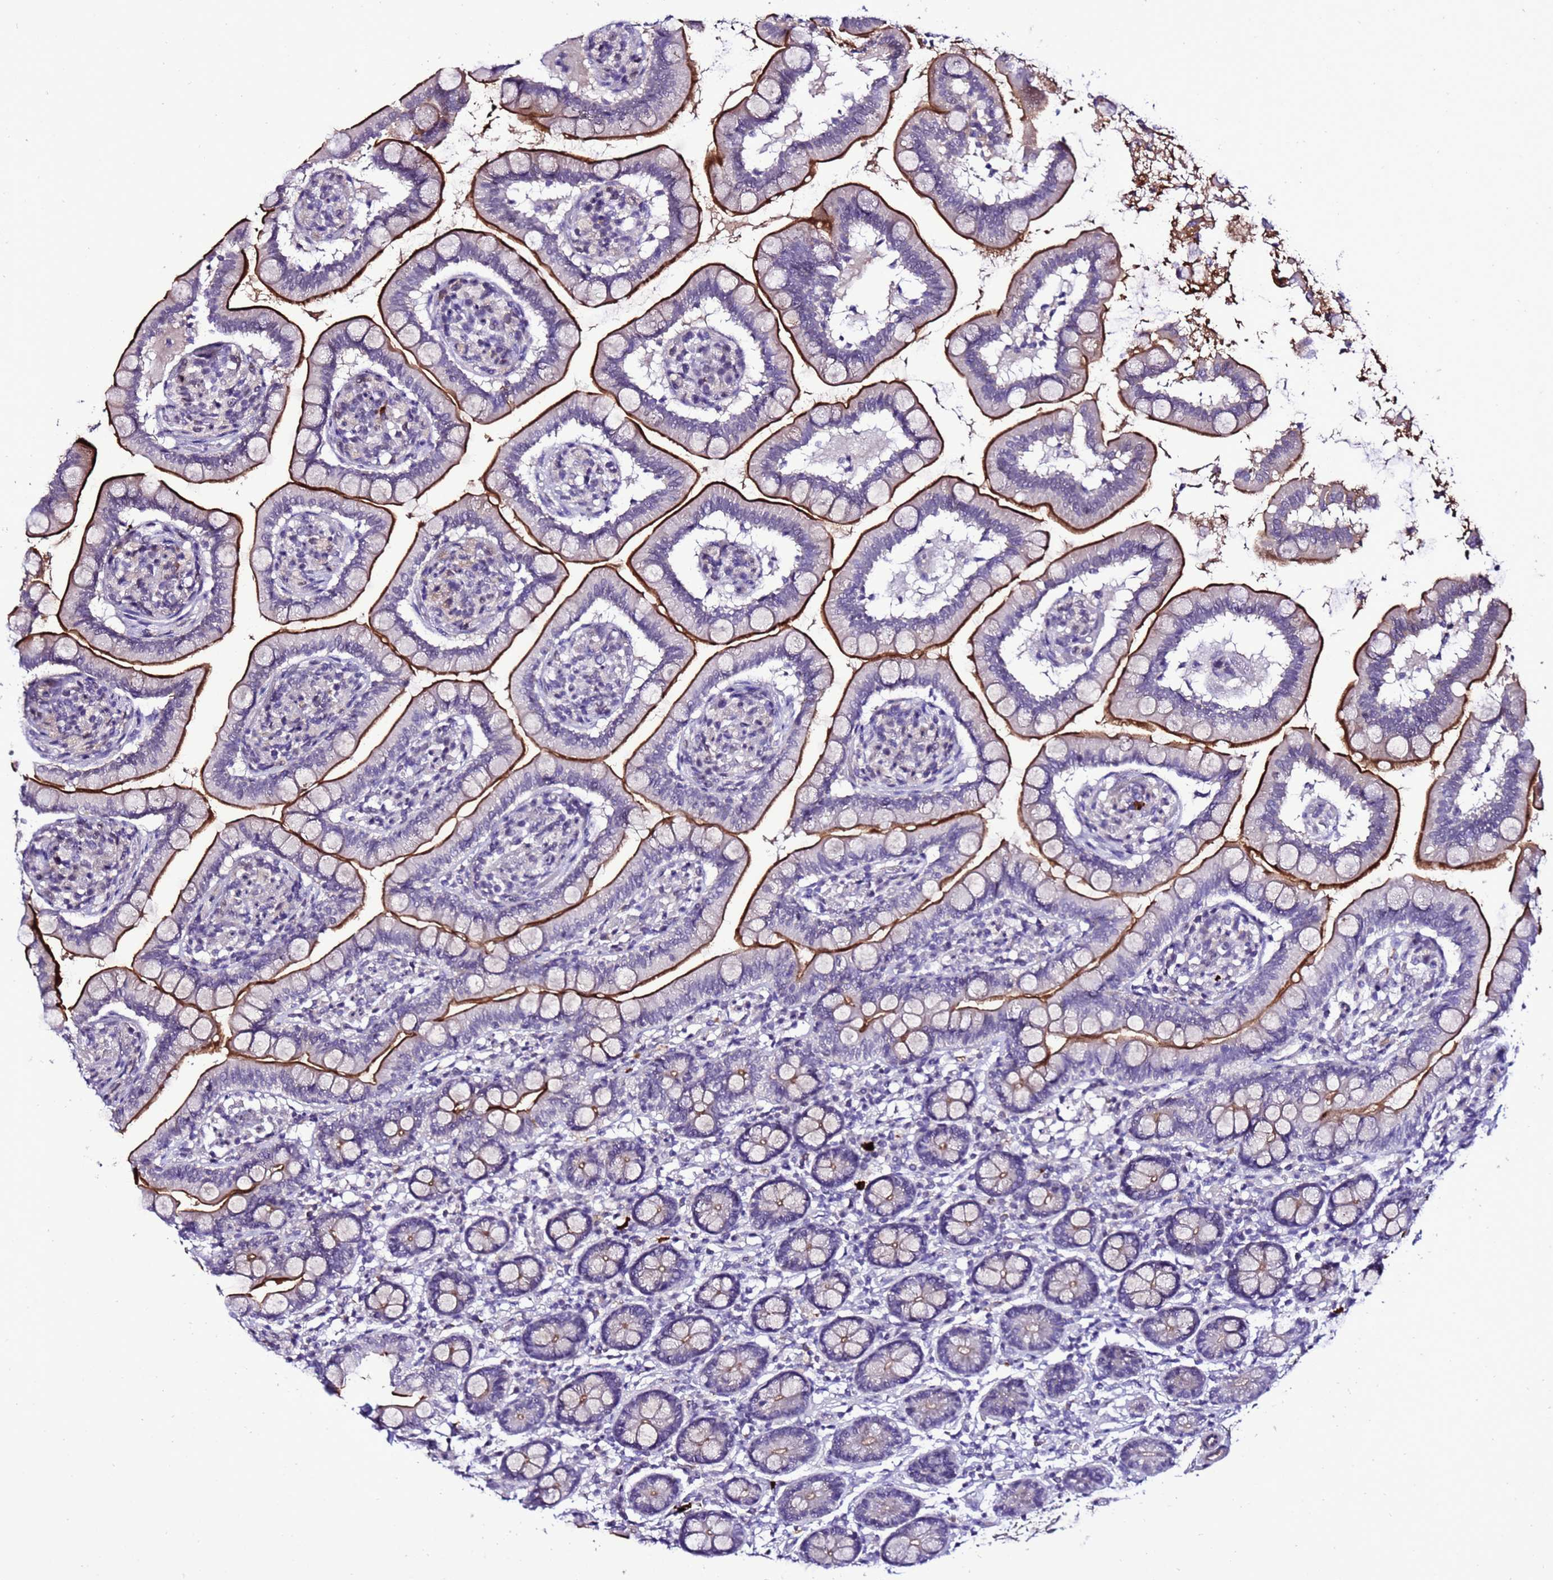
{"staining": {"intensity": "strong", "quantity": "25%-75%", "location": "cytoplasmic/membranous"}, "tissue": "small intestine", "cell_type": "Glandular cells", "image_type": "normal", "snomed": [{"axis": "morphology", "description": "Normal tissue, NOS"}, {"axis": "topography", "description": "Small intestine"}], "caption": "Protein analysis of normal small intestine reveals strong cytoplasmic/membranous positivity in approximately 25%-75% of glandular cells.", "gene": "C19orf47", "patient": {"sex": "female", "age": 64}}